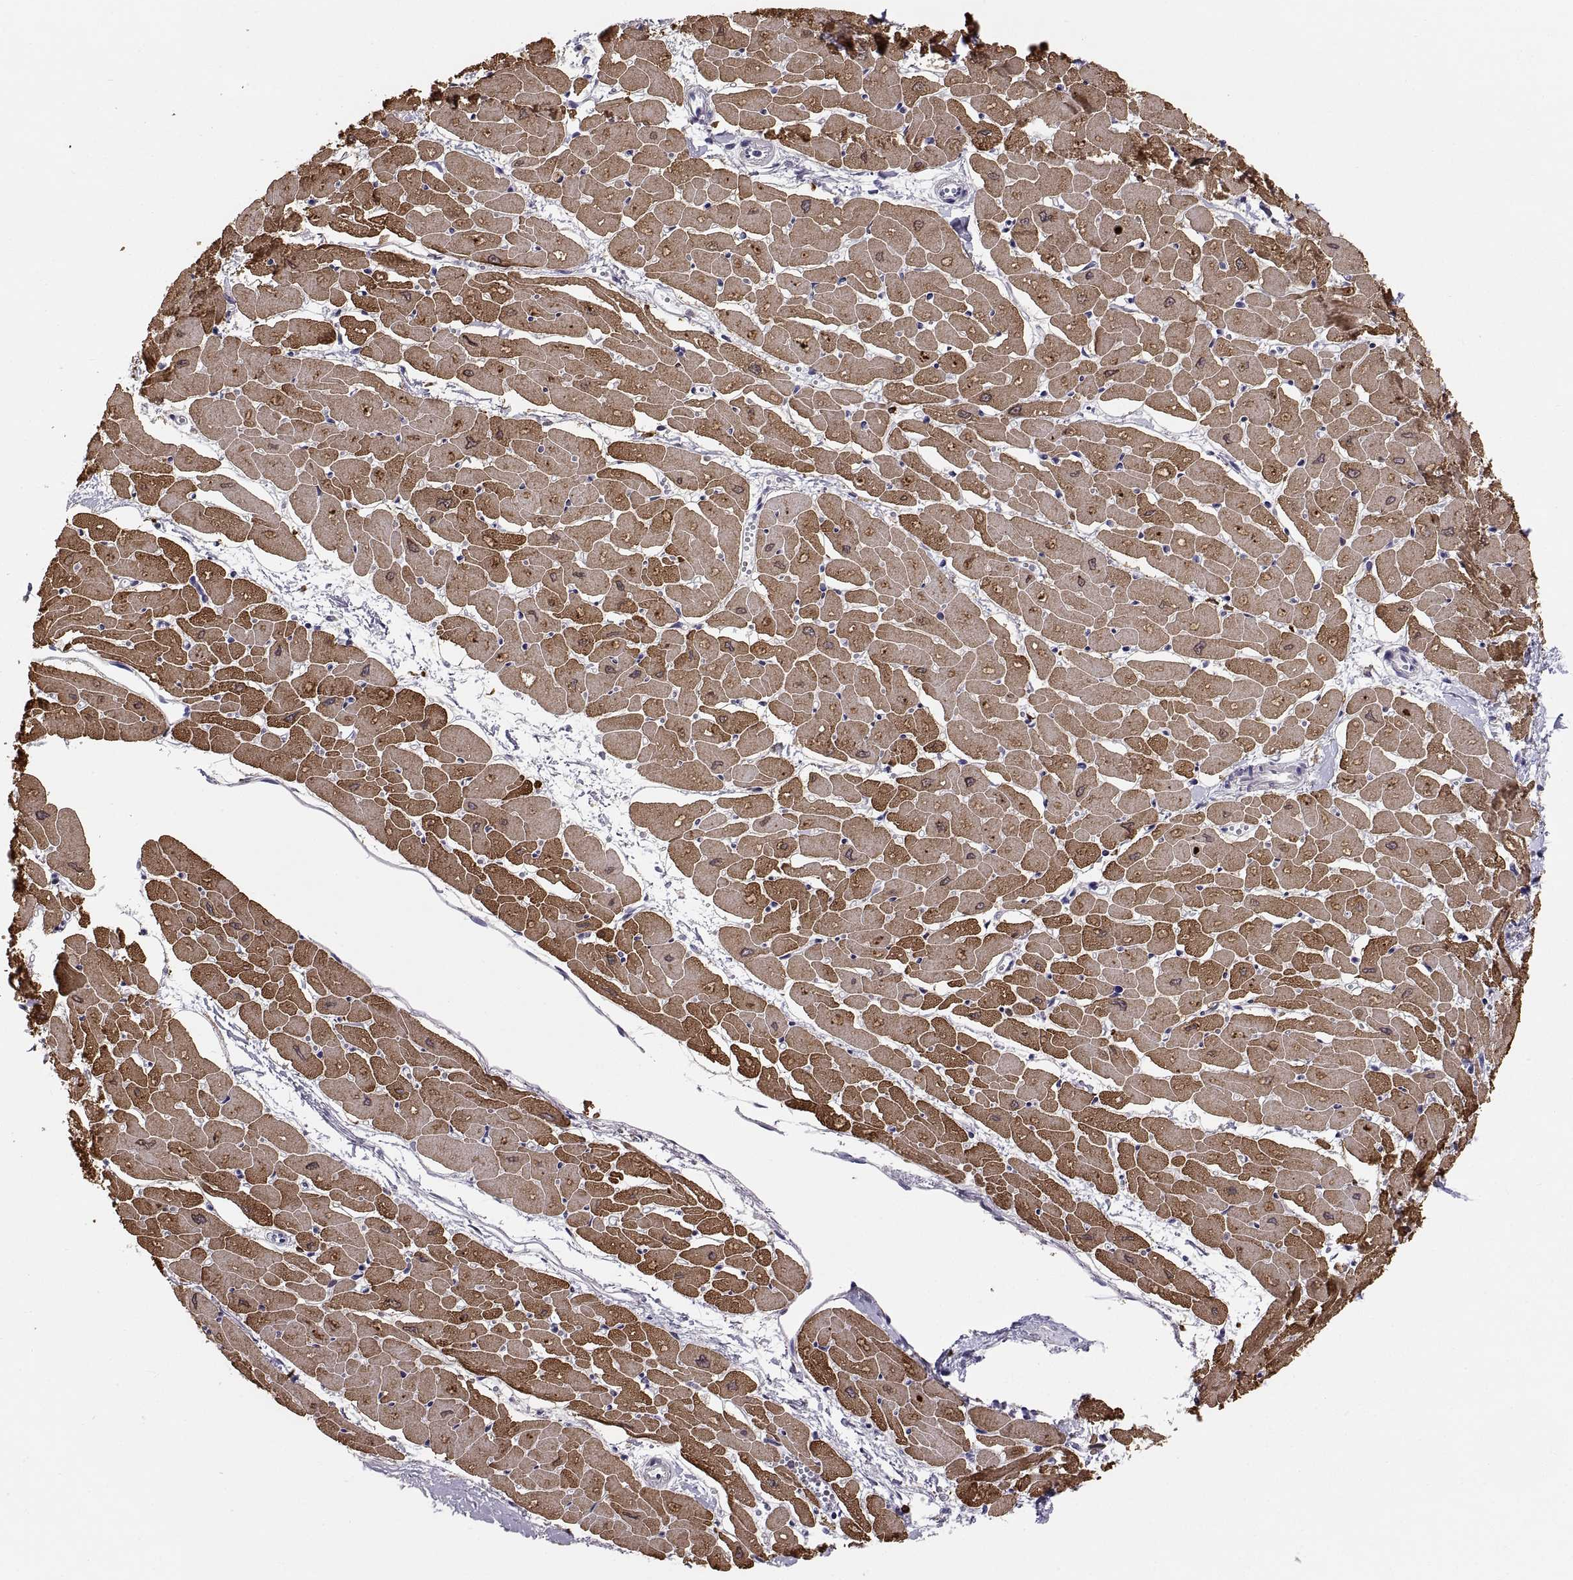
{"staining": {"intensity": "strong", "quantity": "25%-75%", "location": "cytoplasmic/membranous"}, "tissue": "heart muscle", "cell_type": "Cardiomyocytes", "image_type": "normal", "snomed": [{"axis": "morphology", "description": "Normal tissue, NOS"}, {"axis": "topography", "description": "Heart"}], "caption": "Immunohistochemistry (IHC) histopathology image of unremarkable human heart muscle stained for a protein (brown), which demonstrates high levels of strong cytoplasmic/membranous staining in about 25%-75% of cardiomyocytes.", "gene": "TNNC1", "patient": {"sex": "male", "age": 57}}